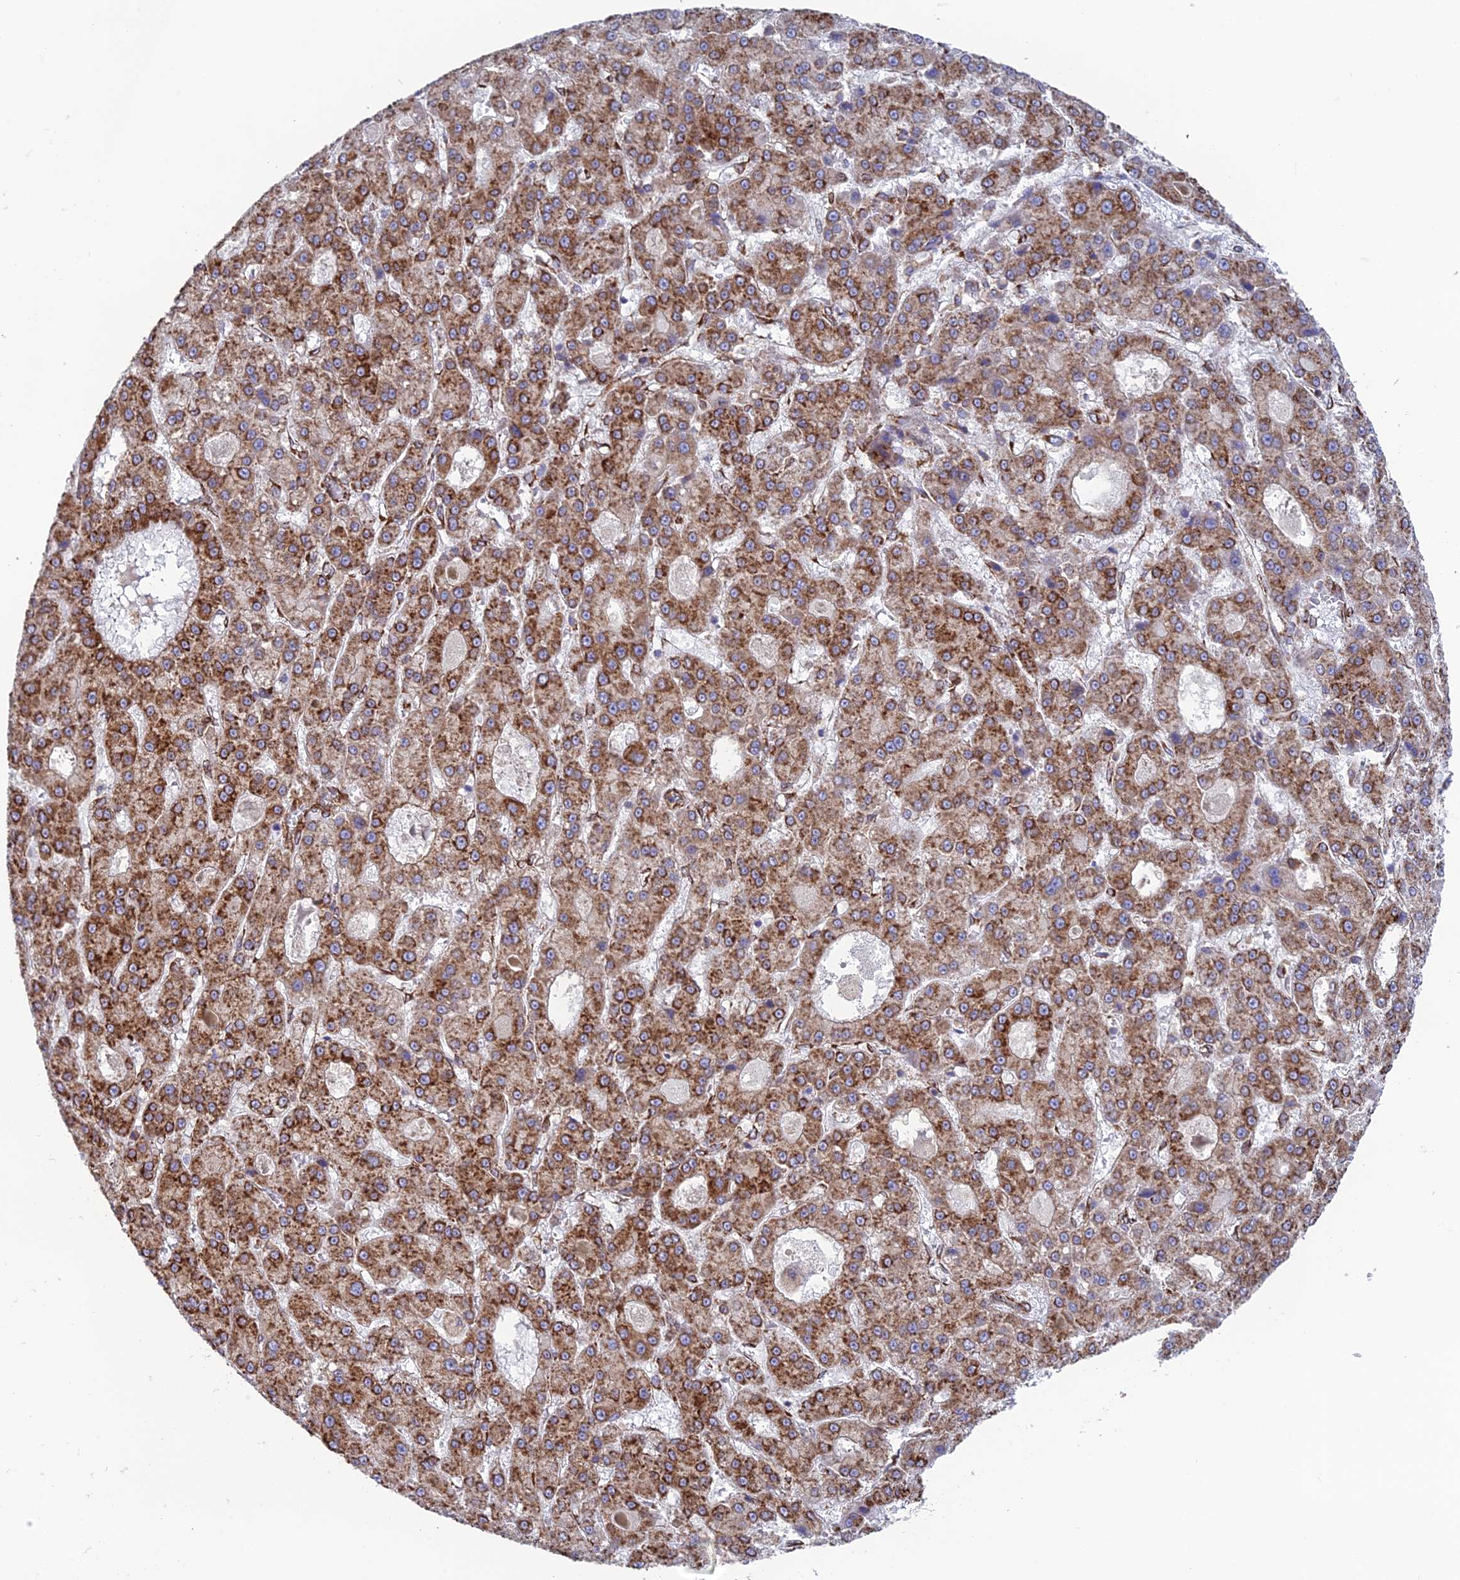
{"staining": {"intensity": "strong", "quantity": ">75%", "location": "cytoplasmic/membranous"}, "tissue": "liver cancer", "cell_type": "Tumor cells", "image_type": "cancer", "snomed": [{"axis": "morphology", "description": "Carcinoma, Hepatocellular, NOS"}, {"axis": "topography", "description": "Liver"}], "caption": "Human liver hepatocellular carcinoma stained with a brown dye reveals strong cytoplasmic/membranous positive expression in approximately >75% of tumor cells.", "gene": "CCDC69", "patient": {"sex": "male", "age": 70}}